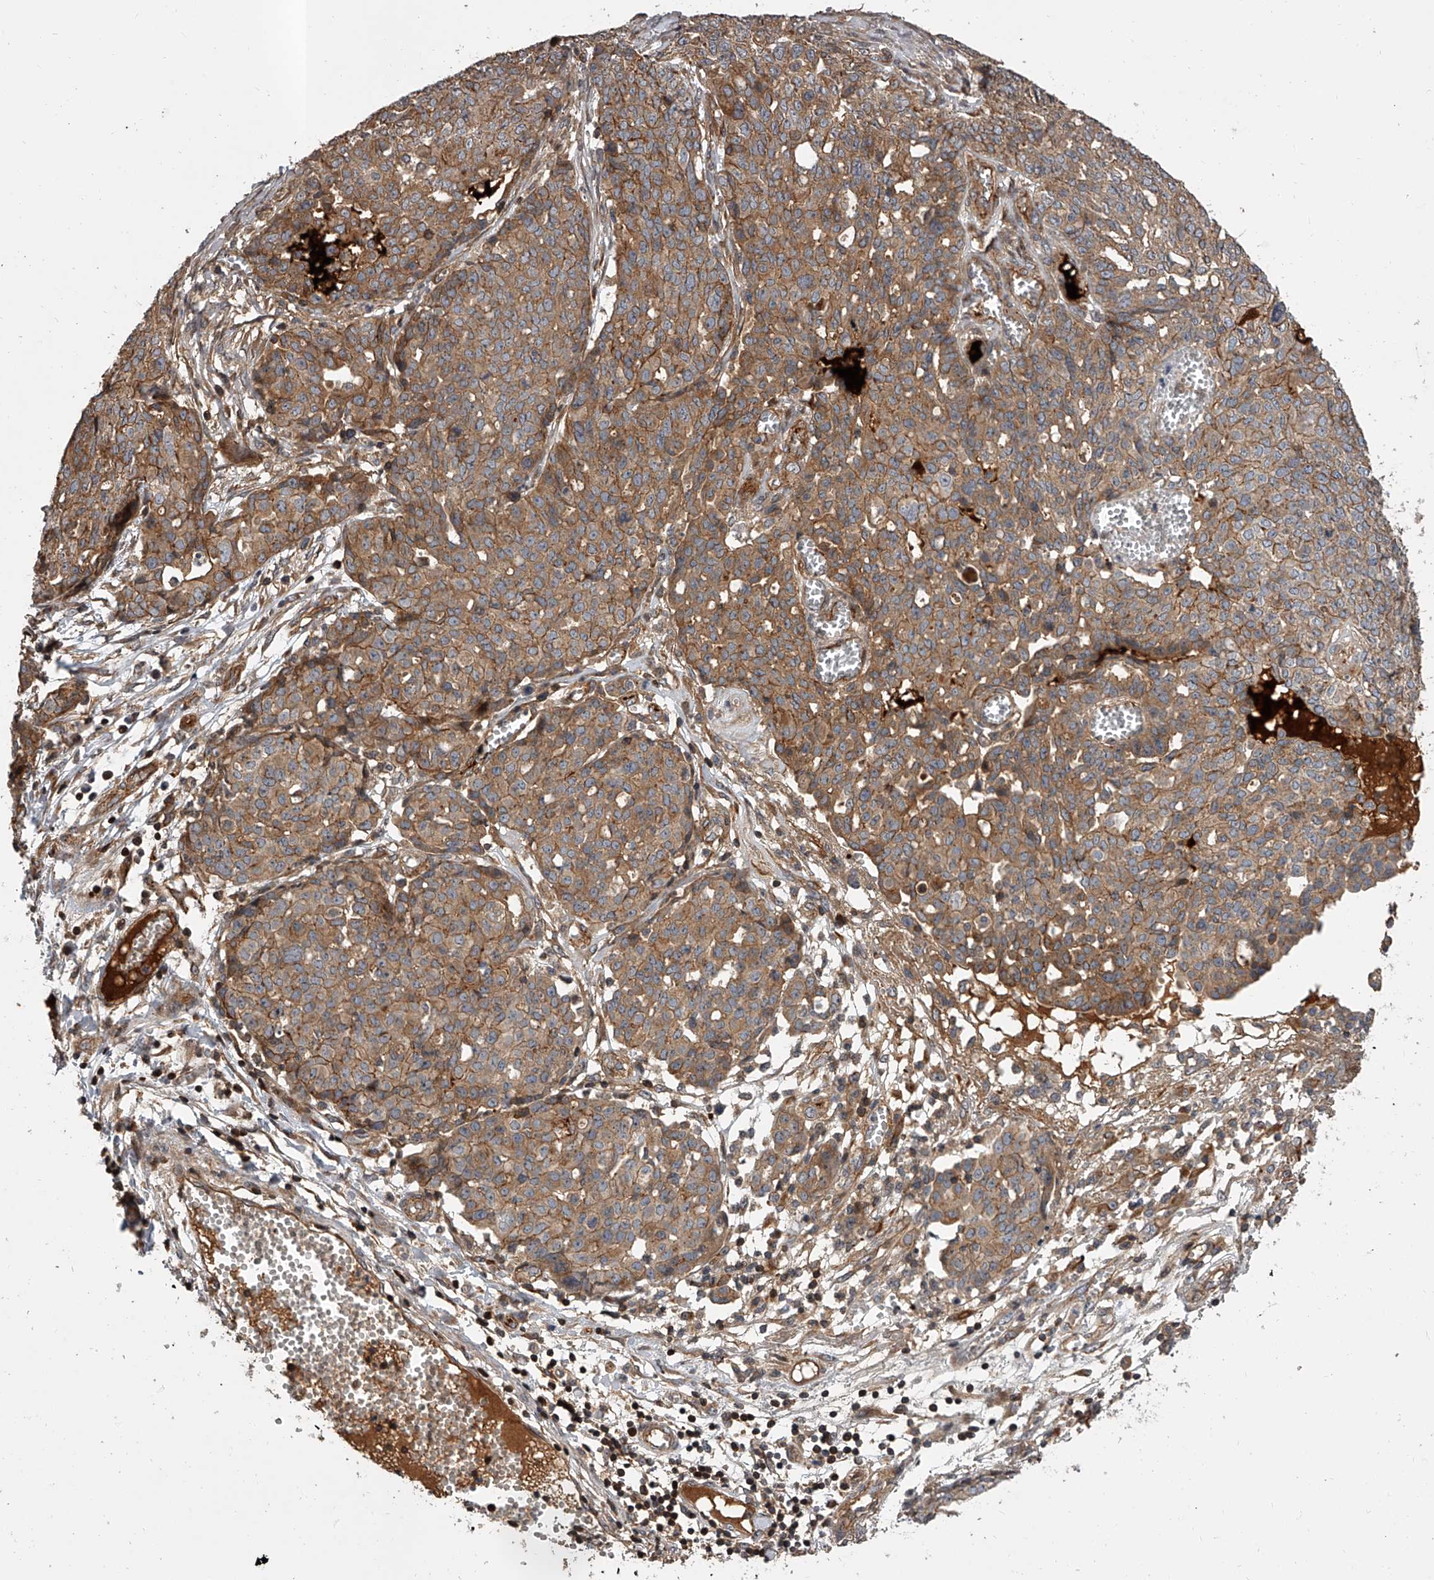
{"staining": {"intensity": "moderate", "quantity": ">75%", "location": "cytoplasmic/membranous"}, "tissue": "ovarian cancer", "cell_type": "Tumor cells", "image_type": "cancer", "snomed": [{"axis": "morphology", "description": "Cystadenocarcinoma, serous, NOS"}, {"axis": "topography", "description": "Soft tissue"}, {"axis": "topography", "description": "Ovary"}], "caption": "Immunohistochemistry (IHC) of human ovarian serous cystadenocarcinoma displays medium levels of moderate cytoplasmic/membranous staining in about >75% of tumor cells. Nuclei are stained in blue.", "gene": "USP47", "patient": {"sex": "female", "age": 57}}